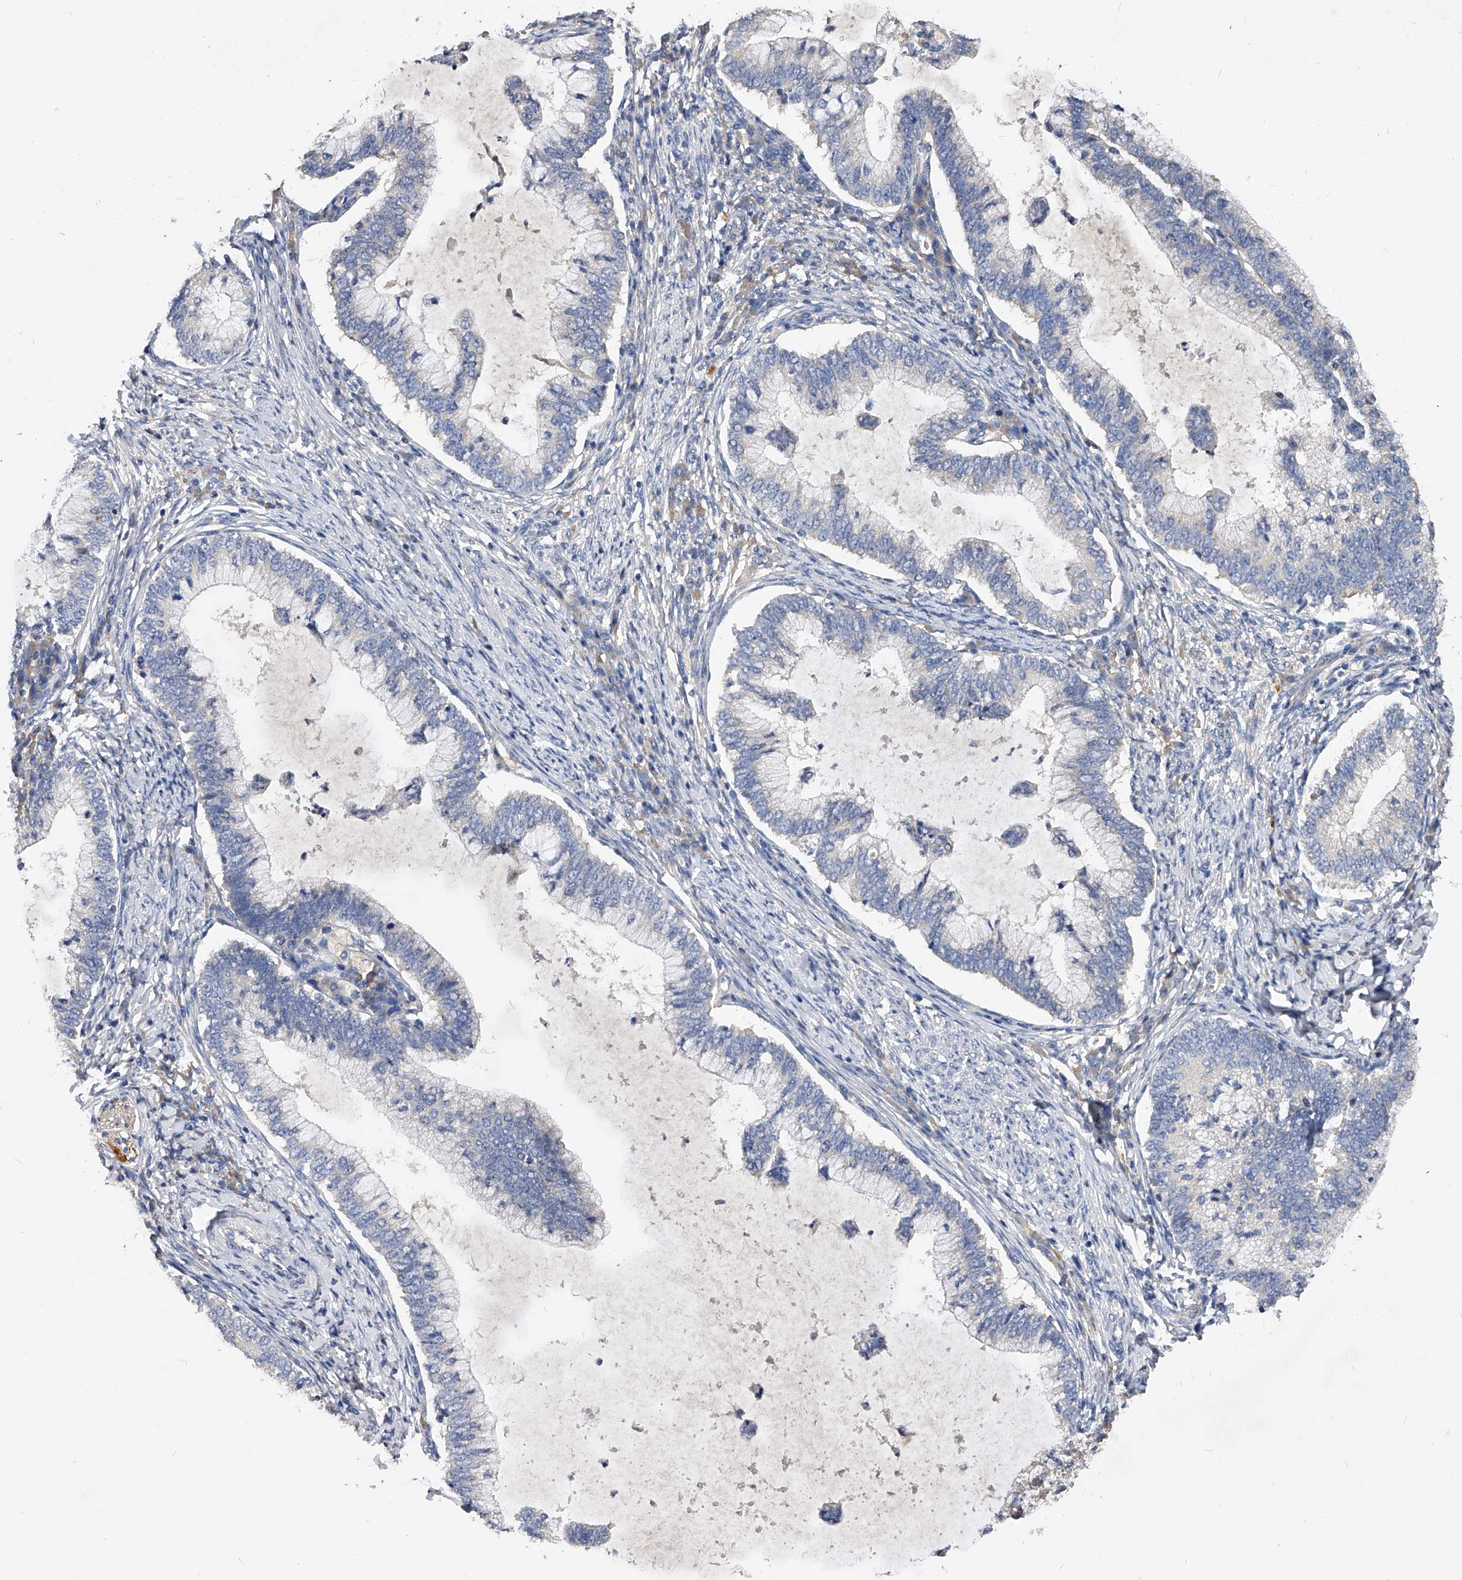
{"staining": {"intensity": "negative", "quantity": "none", "location": "none"}, "tissue": "cervical cancer", "cell_type": "Tumor cells", "image_type": "cancer", "snomed": [{"axis": "morphology", "description": "Adenocarcinoma, NOS"}, {"axis": "topography", "description": "Cervix"}], "caption": "Tumor cells show no significant protein staining in adenocarcinoma (cervical).", "gene": "ARL4C", "patient": {"sex": "female", "age": 36}}